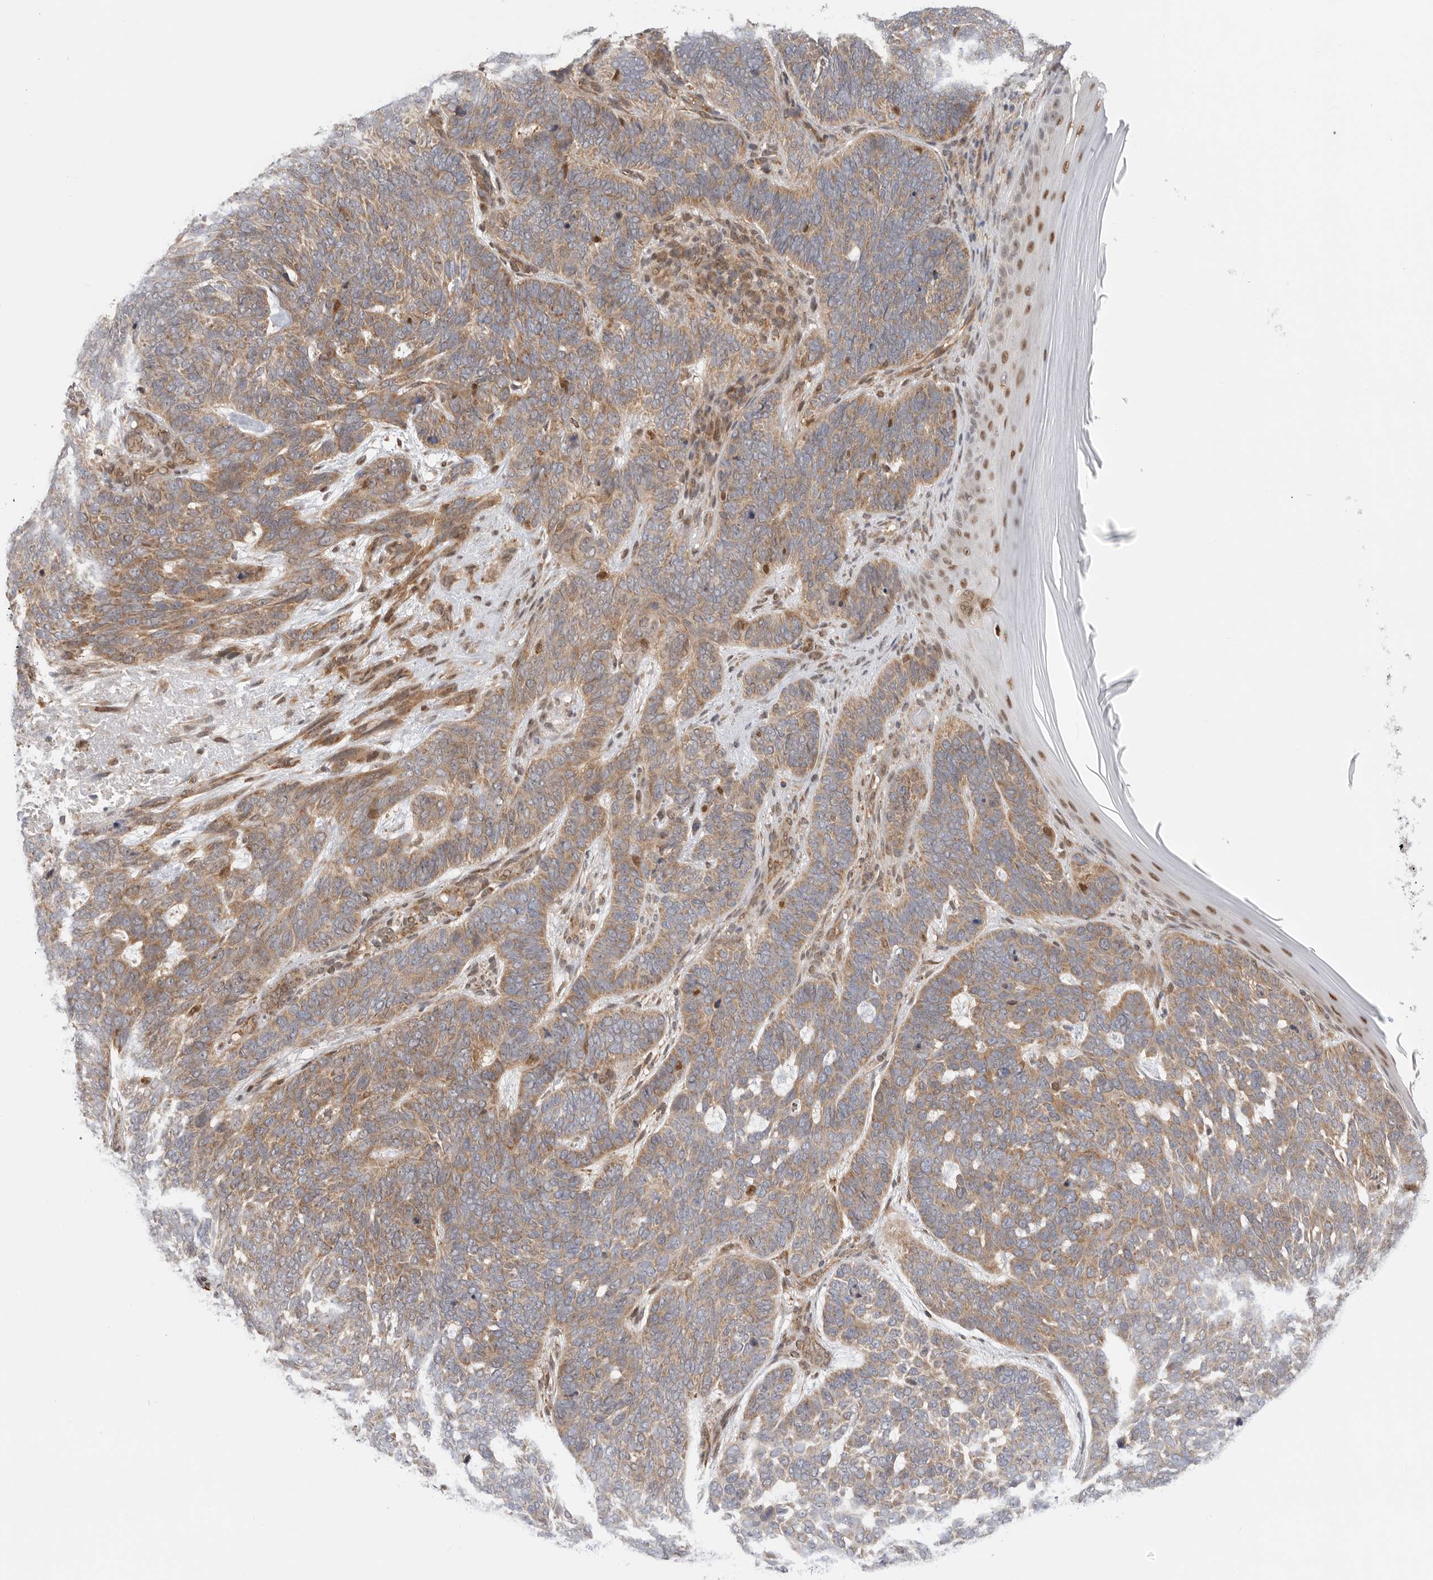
{"staining": {"intensity": "moderate", "quantity": "25%-75%", "location": "cytoplasmic/membranous"}, "tissue": "skin cancer", "cell_type": "Tumor cells", "image_type": "cancer", "snomed": [{"axis": "morphology", "description": "Basal cell carcinoma"}, {"axis": "topography", "description": "Skin"}], "caption": "Human basal cell carcinoma (skin) stained with a brown dye demonstrates moderate cytoplasmic/membranous positive expression in approximately 25%-75% of tumor cells.", "gene": "DCAF8", "patient": {"sex": "female", "age": 85}}